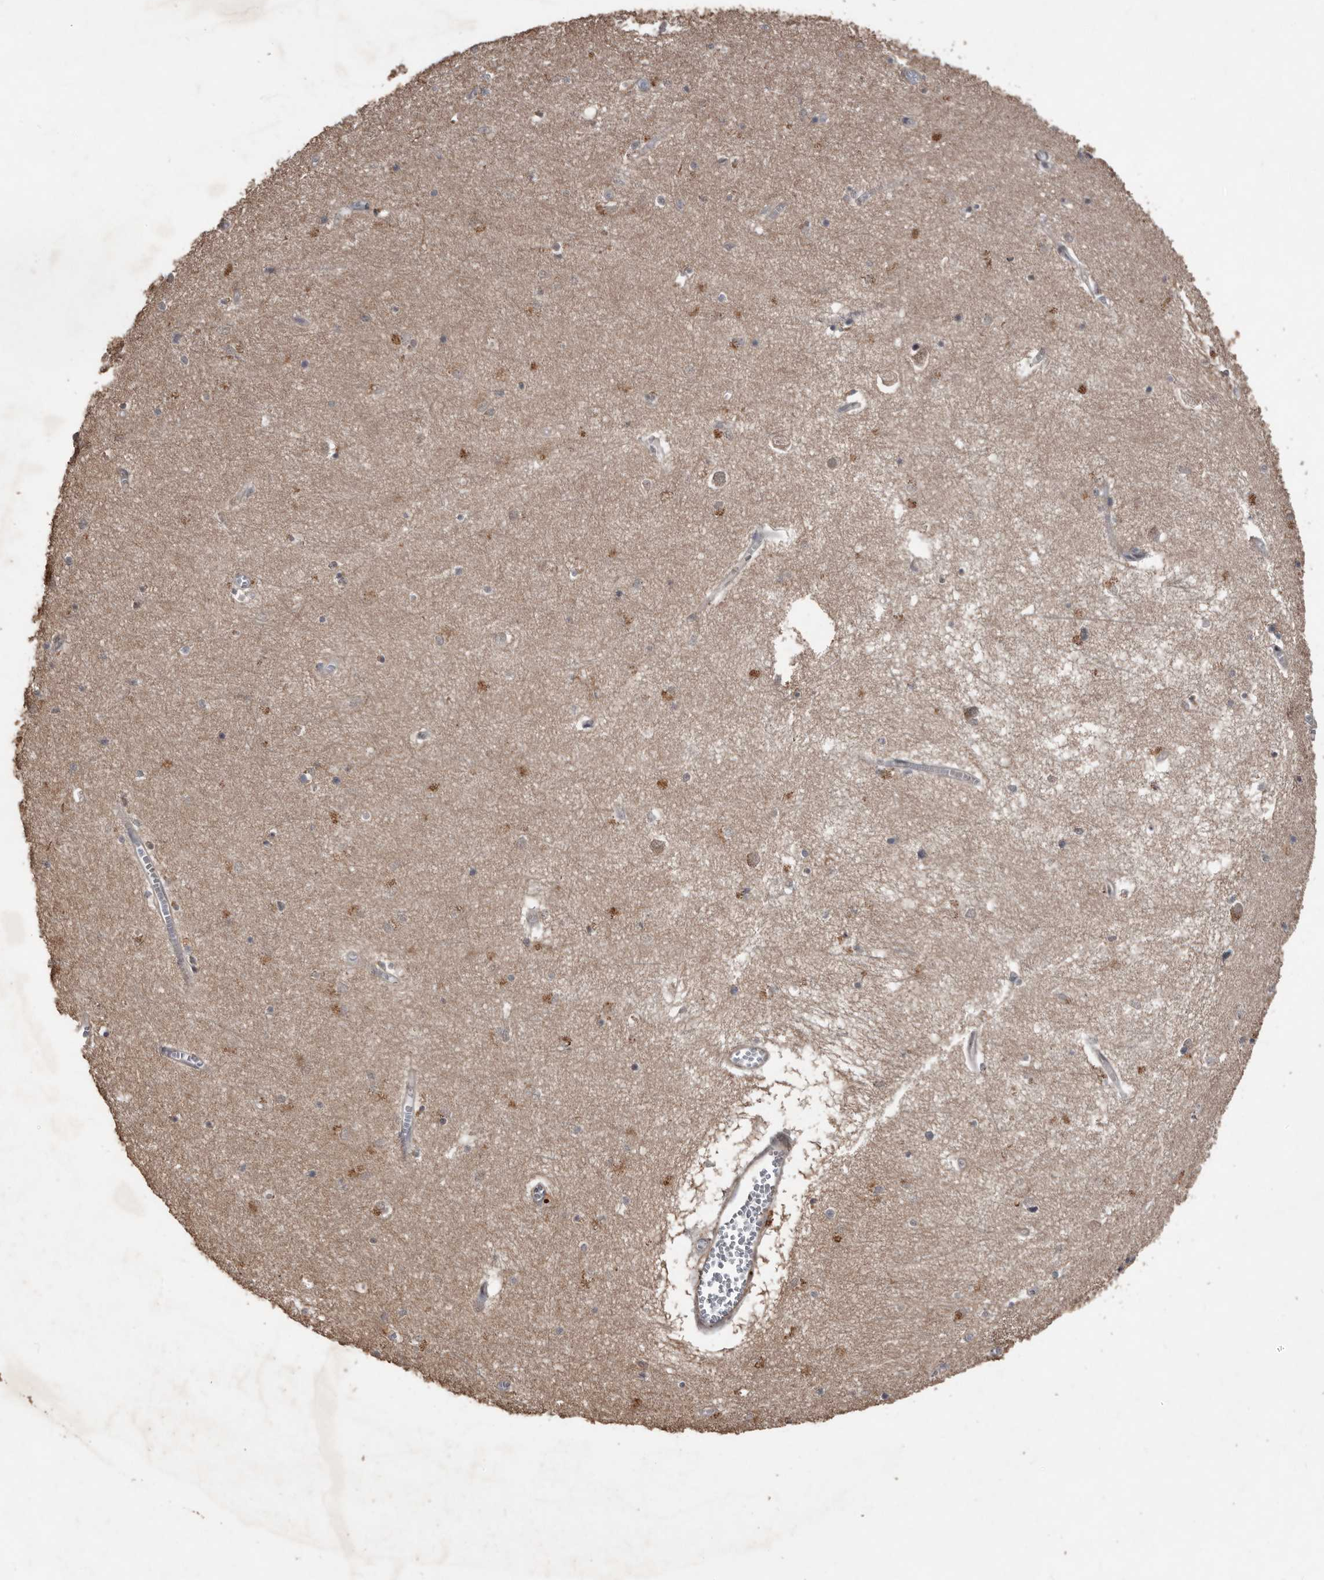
{"staining": {"intensity": "weak", "quantity": "<25%", "location": "cytoplasmic/membranous"}, "tissue": "hippocampus", "cell_type": "Glial cells", "image_type": "normal", "snomed": [{"axis": "morphology", "description": "Normal tissue, NOS"}, {"axis": "topography", "description": "Hippocampus"}], "caption": "The micrograph reveals no staining of glial cells in unremarkable hippocampus. (Stains: DAB immunohistochemistry (IHC) with hematoxylin counter stain, Microscopy: brightfield microscopy at high magnification).", "gene": "BAMBI", "patient": {"sex": "male", "age": 70}}